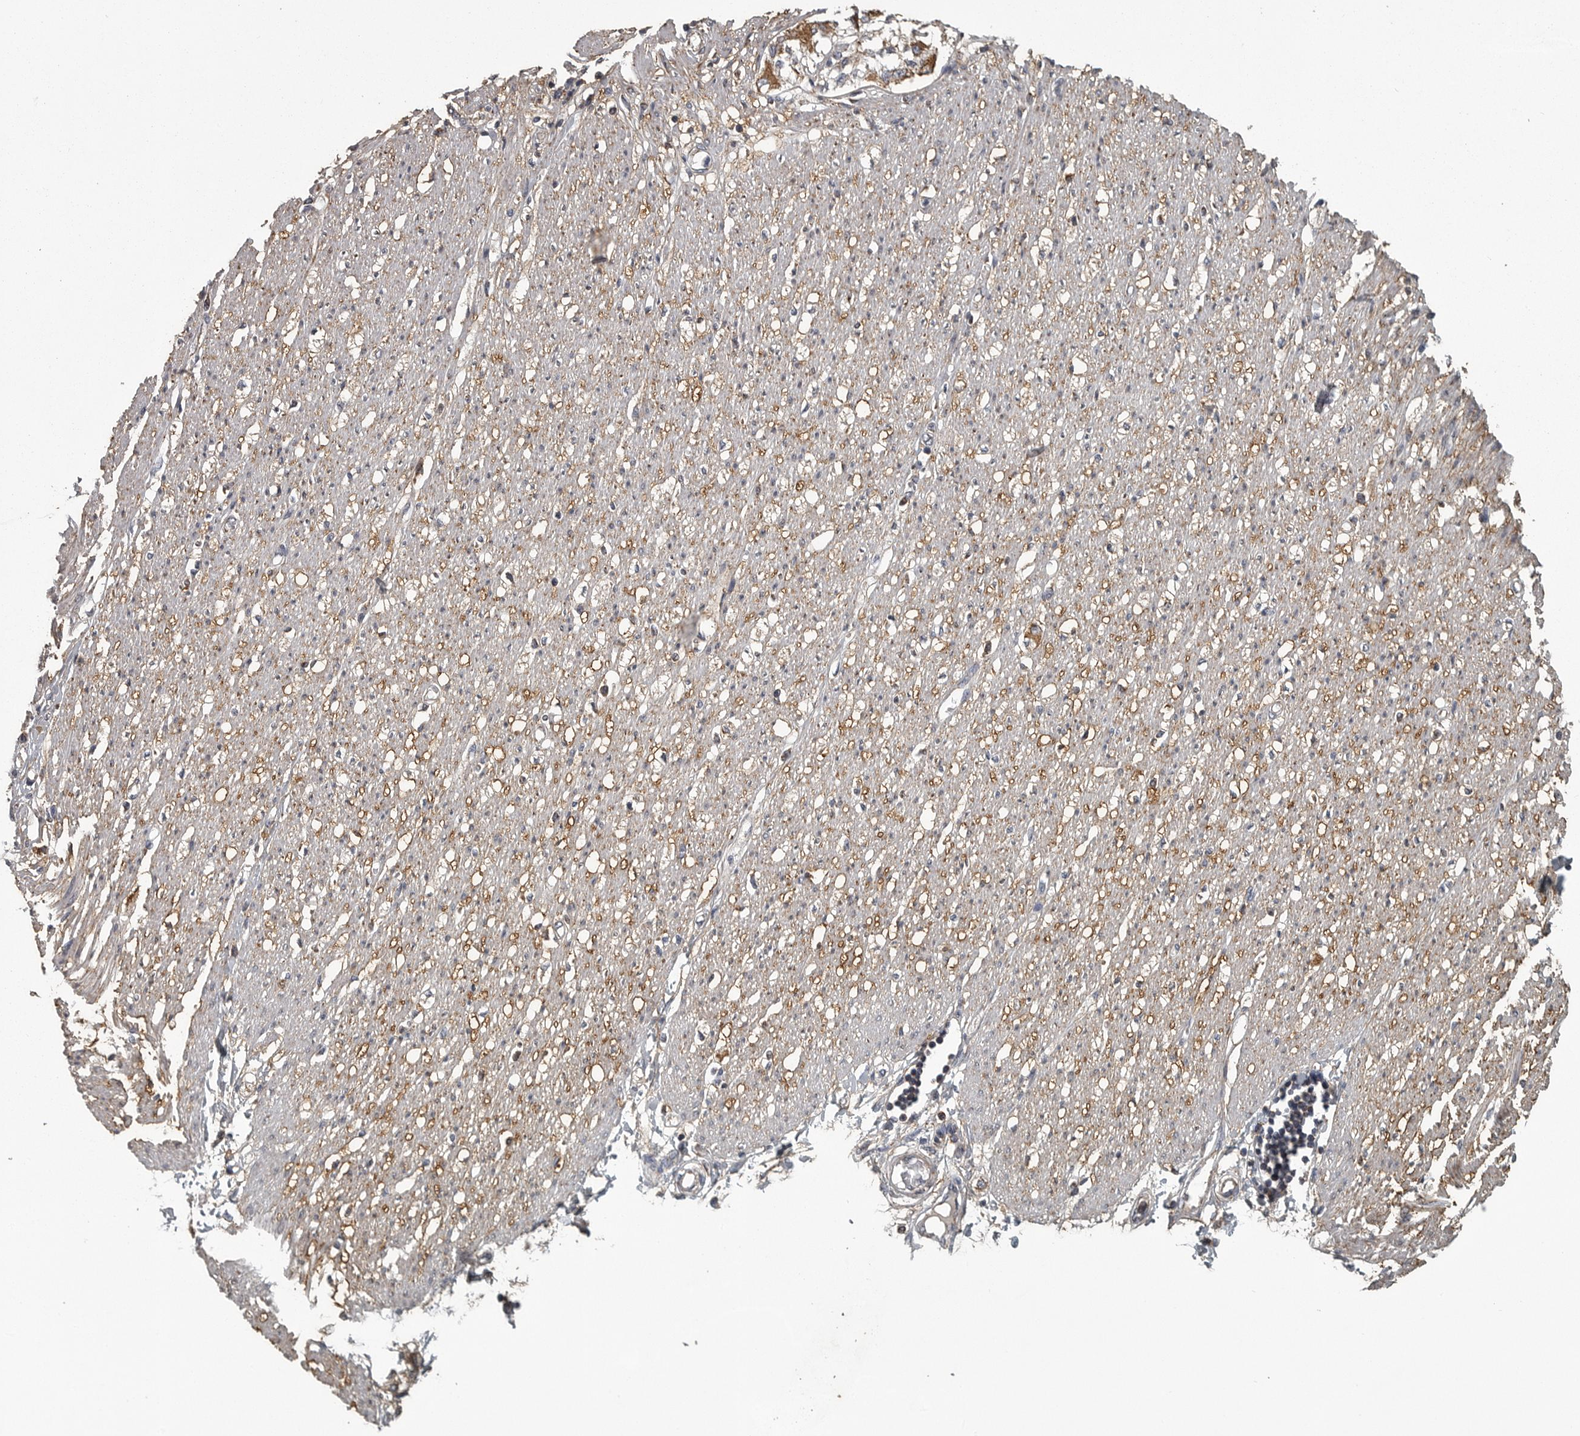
{"staining": {"intensity": "moderate", "quantity": "<25%", "location": "cytoplasmic/membranous"}, "tissue": "soft tissue", "cell_type": "Fibroblasts", "image_type": "normal", "snomed": [{"axis": "morphology", "description": "Normal tissue, NOS"}, {"axis": "morphology", "description": "Adenocarcinoma, NOS"}, {"axis": "topography", "description": "Colon"}, {"axis": "topography", "description": "Peripheral nerve tissue"}], "caption": "The micrograph displays staining of benign soft tissue, revealing moderate cytoplasmic/membranous protein expression (brown color) within fibroblasts. Nuclei are stained in blue.", "gene": "FRK", "patient": {"sex": "male", "age": 14}}